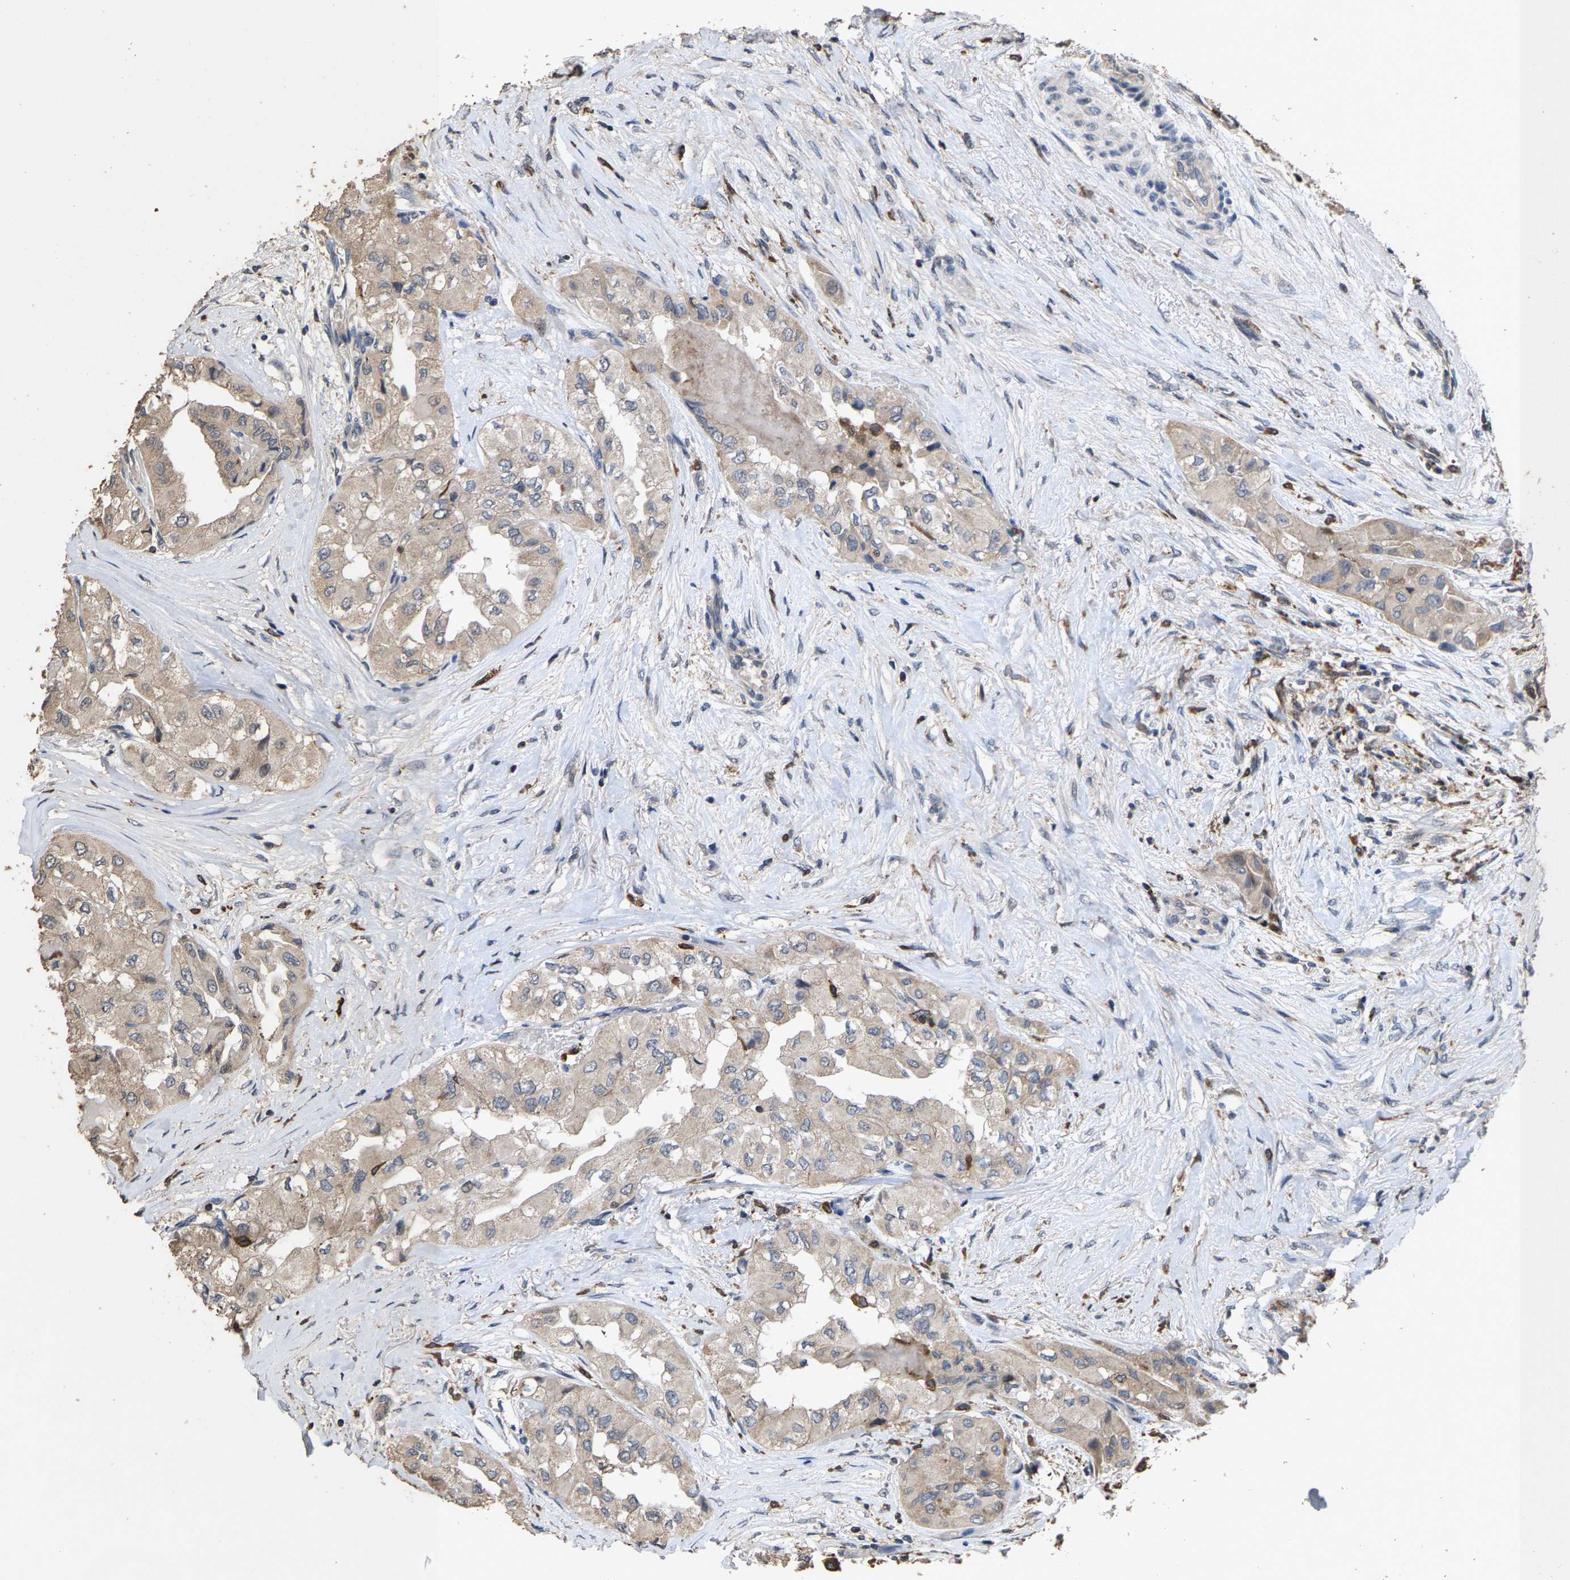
{"staining": {"intensity": "weak", "quantity": "<25%", "location": "cytoplasmic/membranous"}, "tissue": "thyroid cancer", "cell_type": "Tumor cells", "image_type": "cancer", "snomed": [{"axis": "morphology", "description": "Papillary adenocarcinoma, NOS"}, {"axis": "topography", "description": "Thyroid gland"}], "caption": "There is no significant expression in tumor cells of papillary adenocarcinoma (thyroid).", "gene": "TDRKH", "patient": {"sex": "female", "age": 59}}